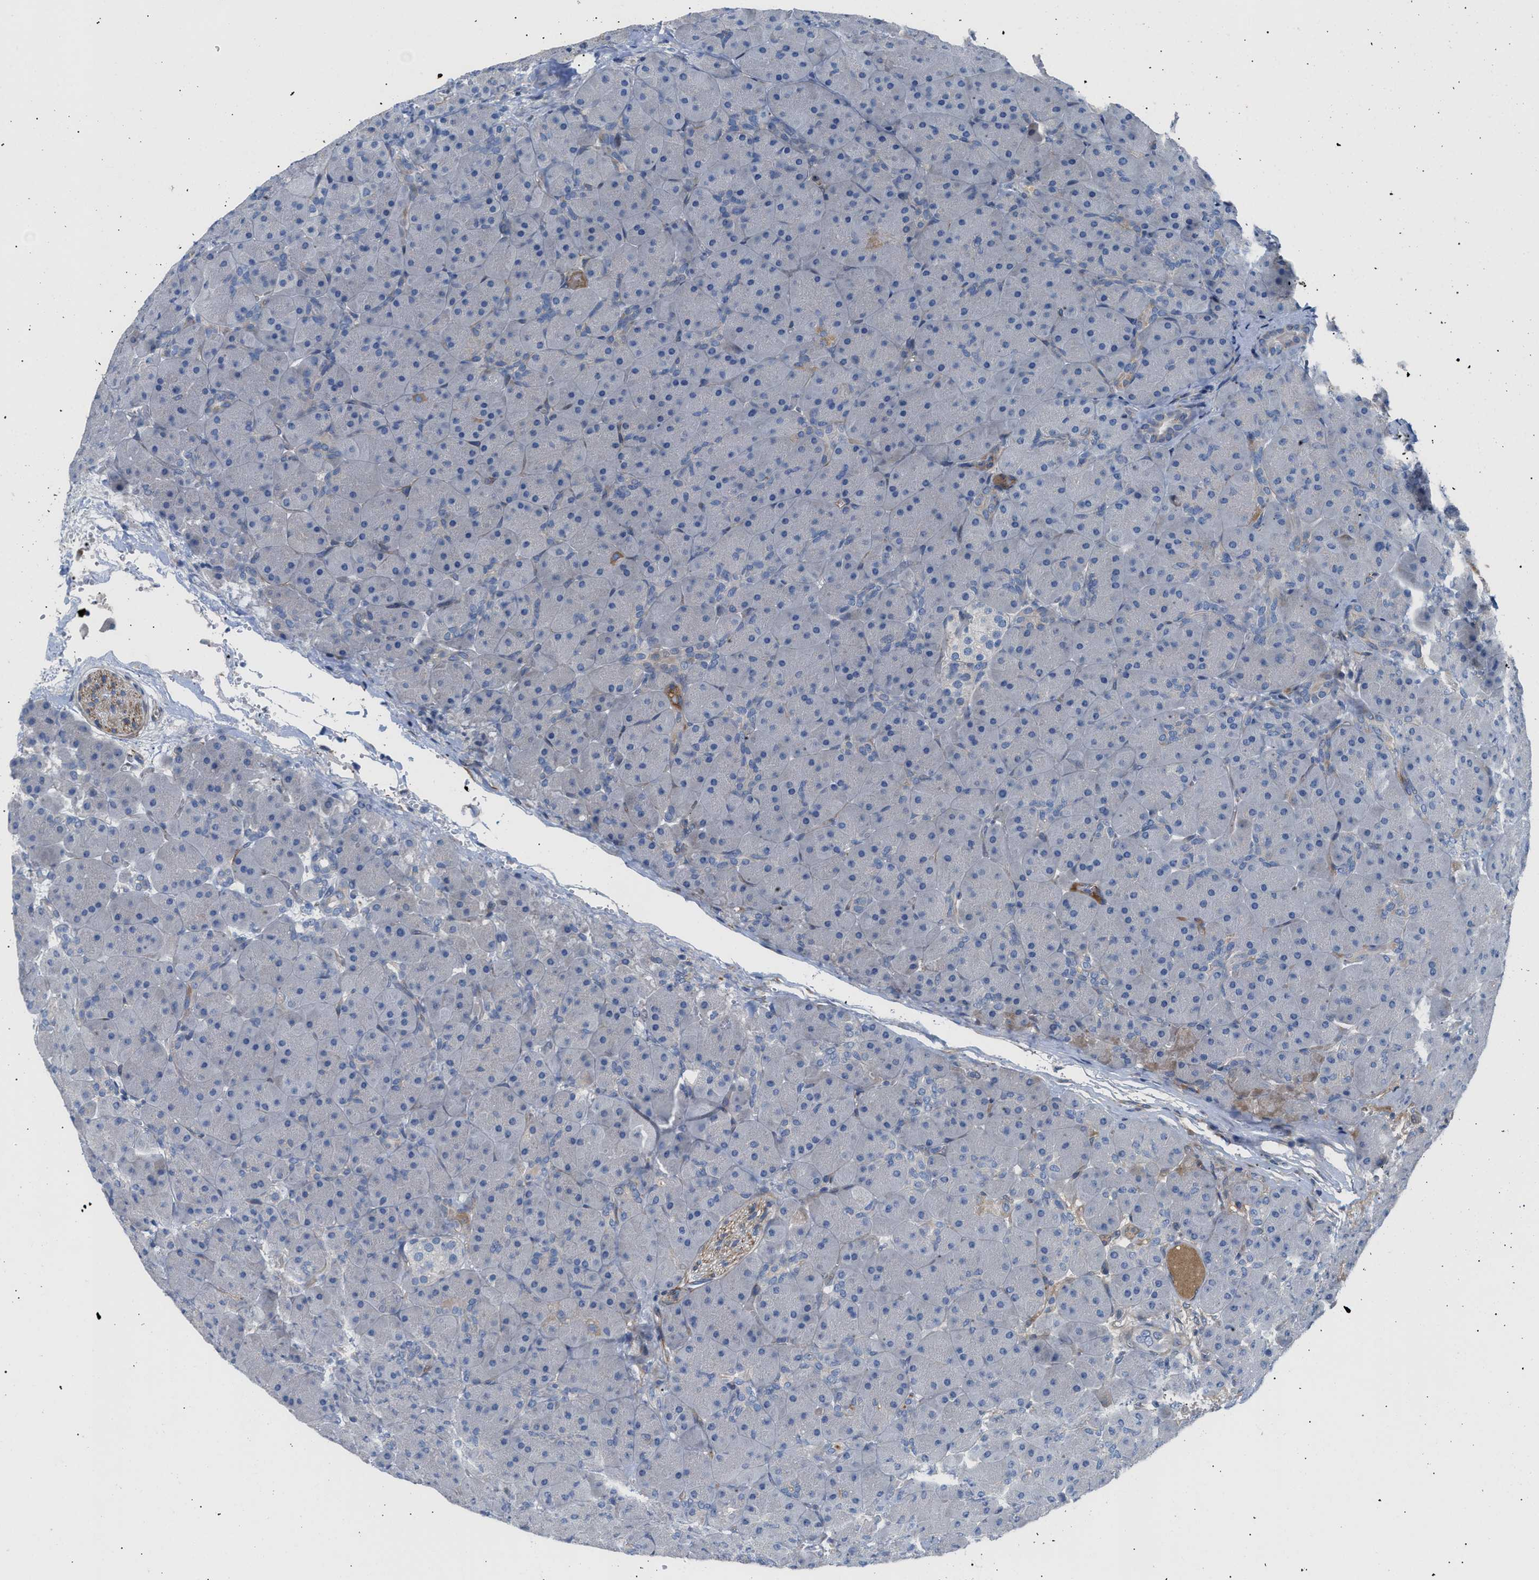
{"staining": {"intensity": "negative", "quantity": "none", "location": "none"}, "tissue": "pancreas", "cell_type": "Exocrine glandular cells", "image_type": "normal", "snomed": [{"axis": "morphology", "description": "Normal tissue, NOS"}, {"axis": "topography", "description": "Pancreas"}], "caption": "Exocrine glandular cells are negative for brown protein staining in benign pancreas. The staining was performed using DAB to visualize the protein expression in brown, while the nuclei were stained in blue with hematoxylin (Magnification: 20x).", "gene": "TFPI", "patient": {"sex": "male", "age": 66}}